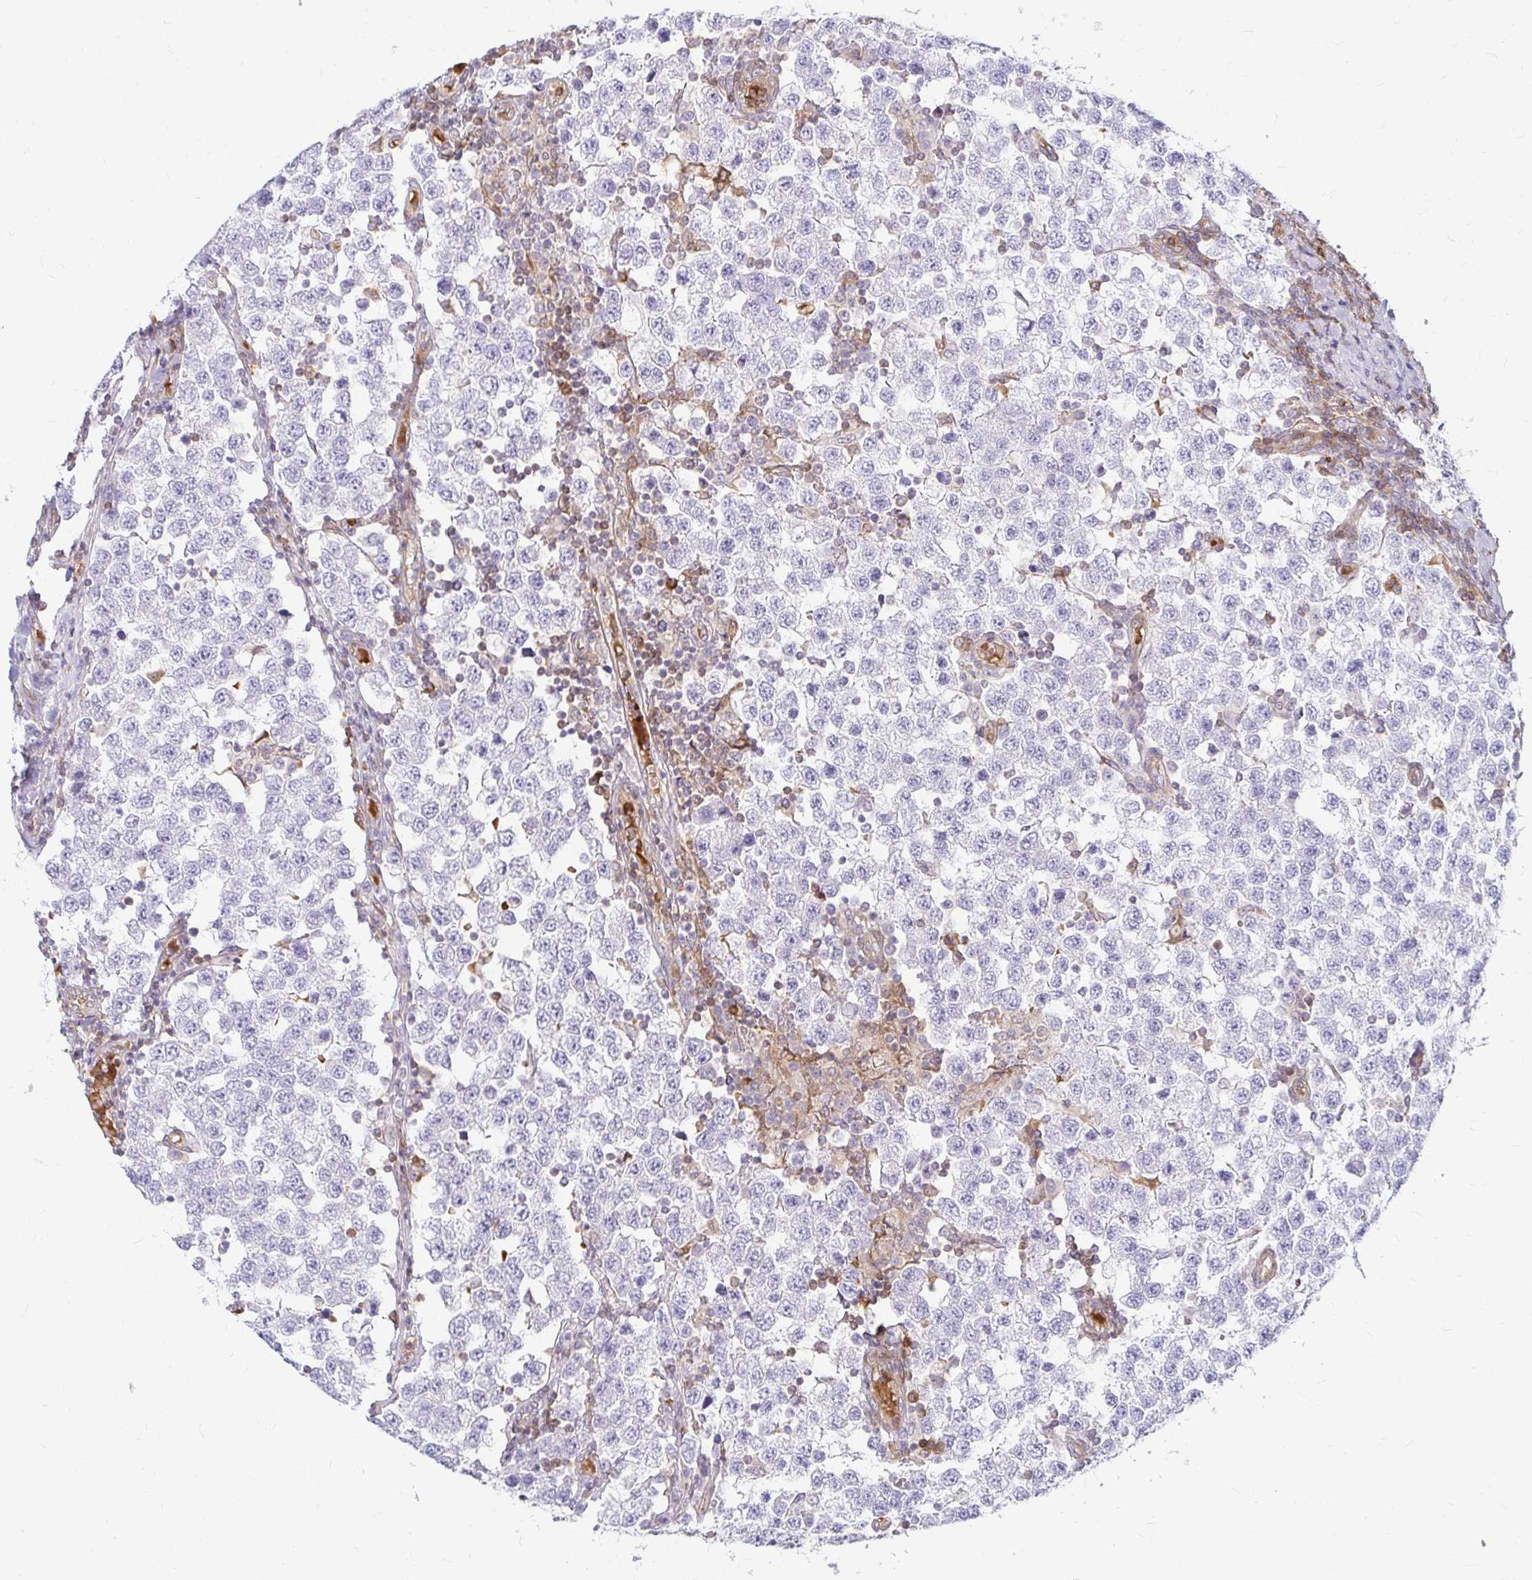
{"staining": {"intensity": "negative", "quantity": "none", "location": "none"}, "tissue": "testis cancer", "cell_type": "Tumor cells", "image_type": "cancer", "snomed": [{"axis": "morphology", "description": "Seminoma, NOS"}, {"axis": "topography", "description": "Testis"}], "caption": "Immunohistochemistry (IHC) image of neoplastic tissue: human testis seminoma stained with DAB (3,3'-diaminobenzidine) demonstrates no significant protein staining in tumor cells. Brightfield microscopy of immunohistochemistry (IHC) stained with DAB (3,3'-diaminobenzidine) (brown) and hematoxylin (blue), captured at high magnification.", "gene": "CAST", "patient": {"sex": "male", "age": 34}}